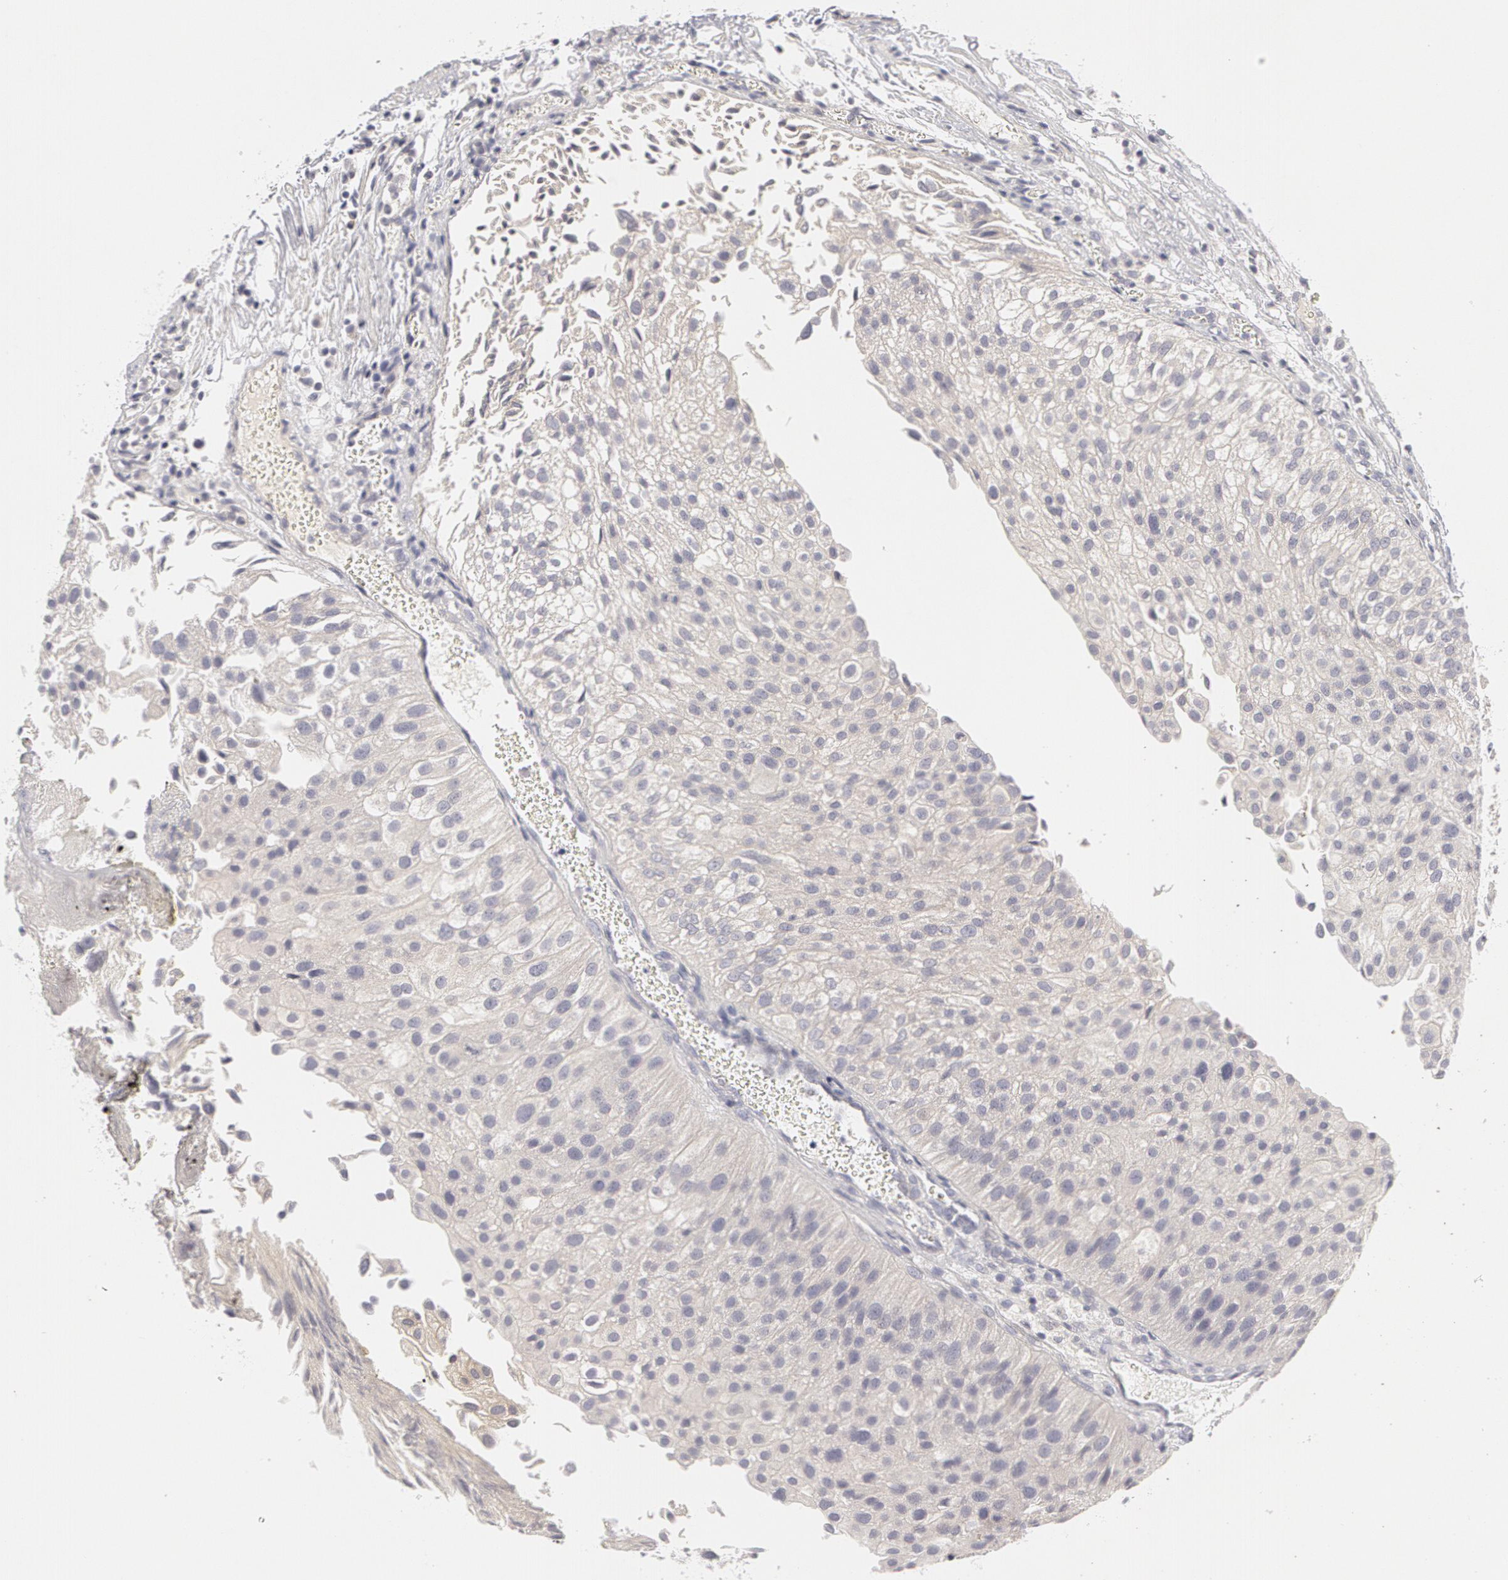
{"staining": {"intensity": "weak", "quantity": ">75%", "location": "cytoplasmic/membranous"}, "tissue": "urothelial cancer", "cell_type": "Tumor cells", "image_type": "cancer", "snomed": [{"axis": "morphology", "description": "Urothelial carcinoma, Low grade"}, {"axis": "topography", "description": "Urinary bladder"}], "caption": "Brown immunohistochemical staining in low-grade urothelial carcinoma demonstrates weak cytoplasmic/membranous expression in about >75% of tumor cells.", "gene": "ABCB1", "patient": {"sex": "female", "age": 89}}